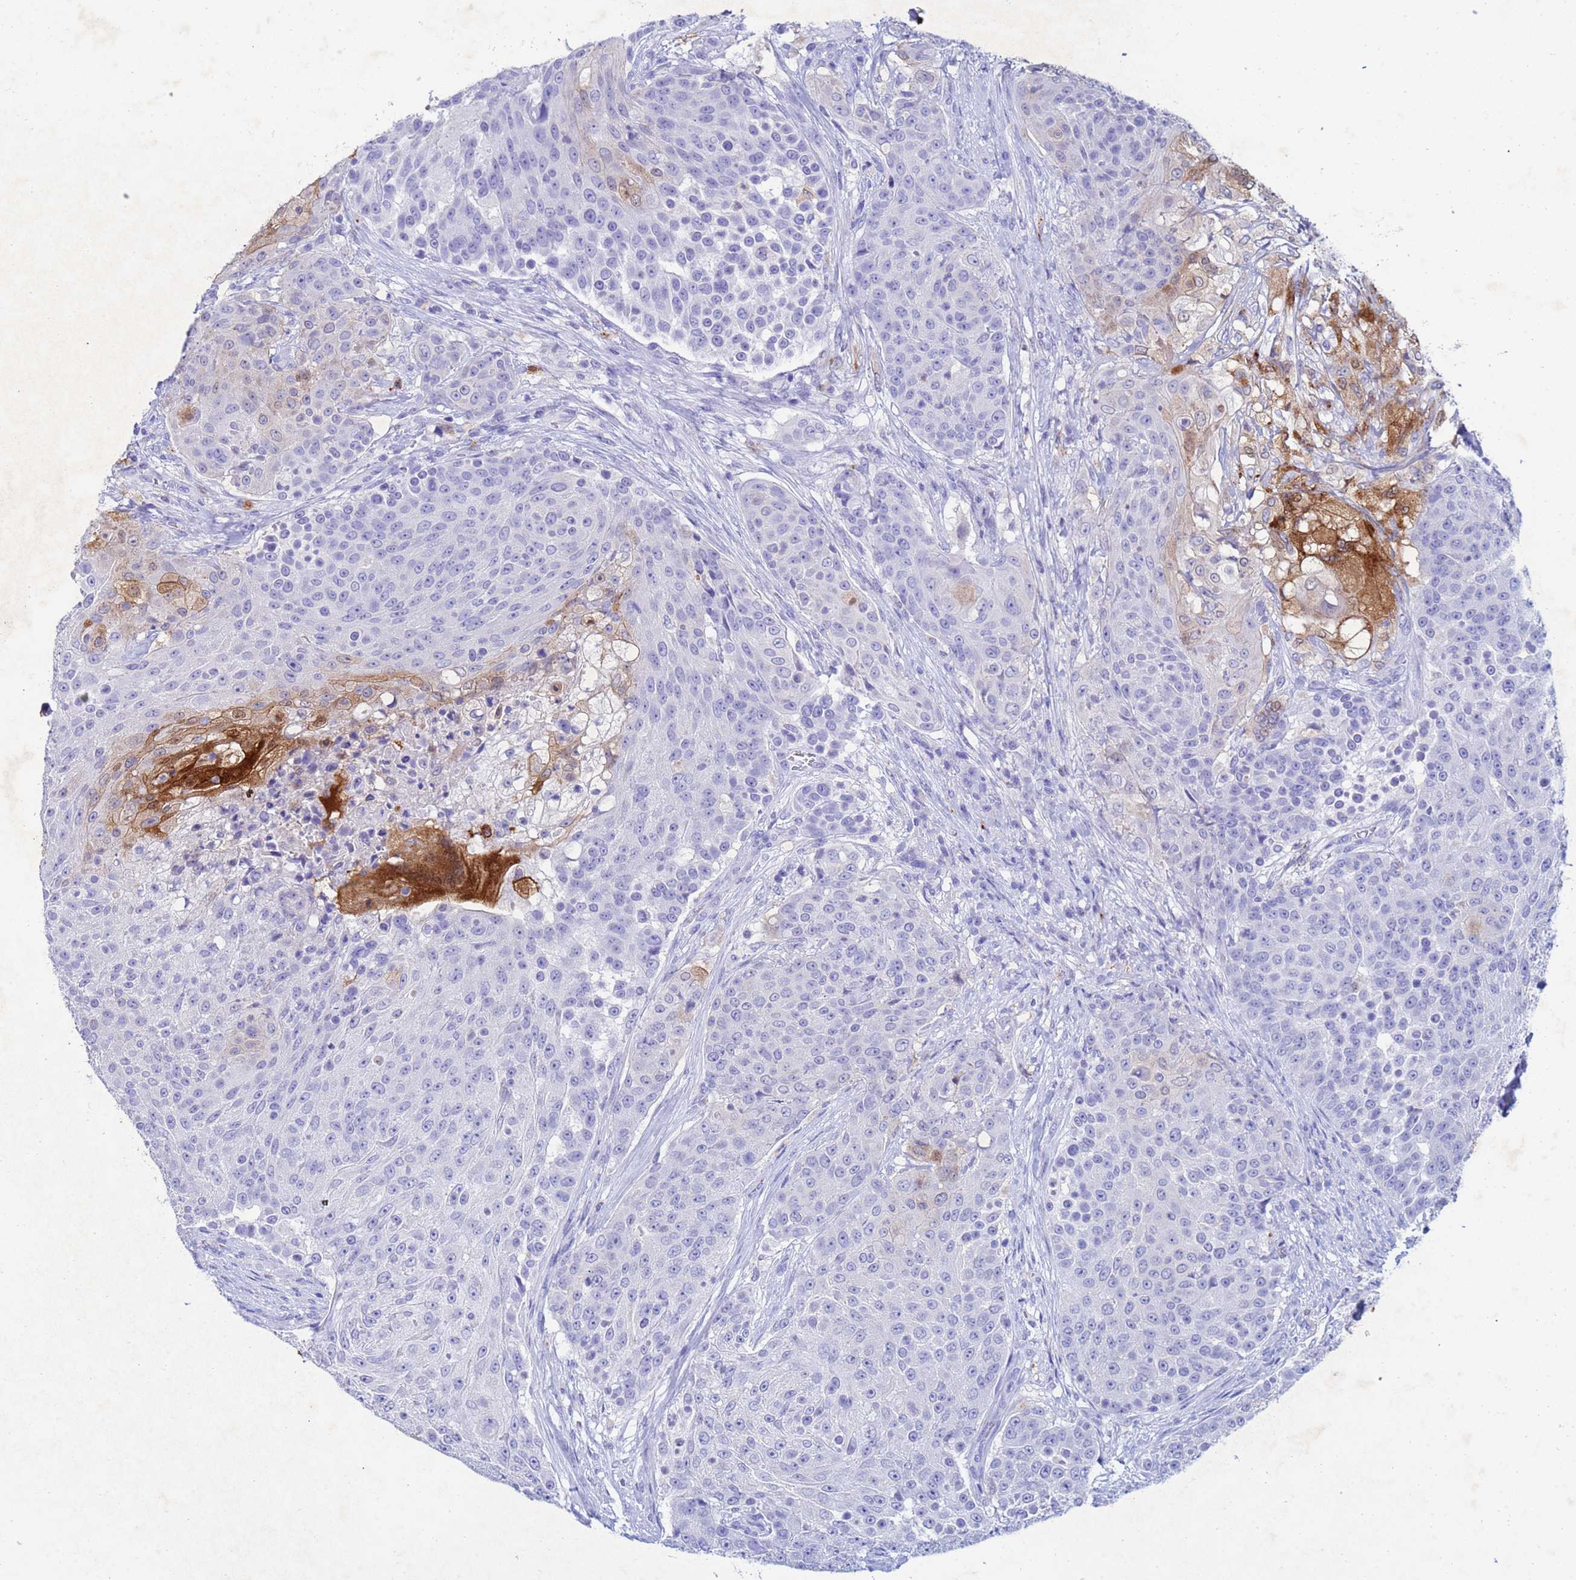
{"staining": {"intensity": "strong", "quantity": "<25%", "location": "cytoplasmic/membranous,nuclear"}, "tissue": "urothelial cancer", "cell_type": "Tumor cells", "image_type": "cancer", "snomed": [{"axis": "morphology", "description": "Urothelial carcinoma, High grade"}, {"axis": "topography", "description": "Urinary bladder"}], "caption": "Approximately <25% of tumor cells in urothelial cancer reveal strong cytoplasmic/membranous and nuclear protein staining as visualized by brown immunohistochemical staining.", "gene": "CSTB", "patient": {"sex": "female", "age": 63}}